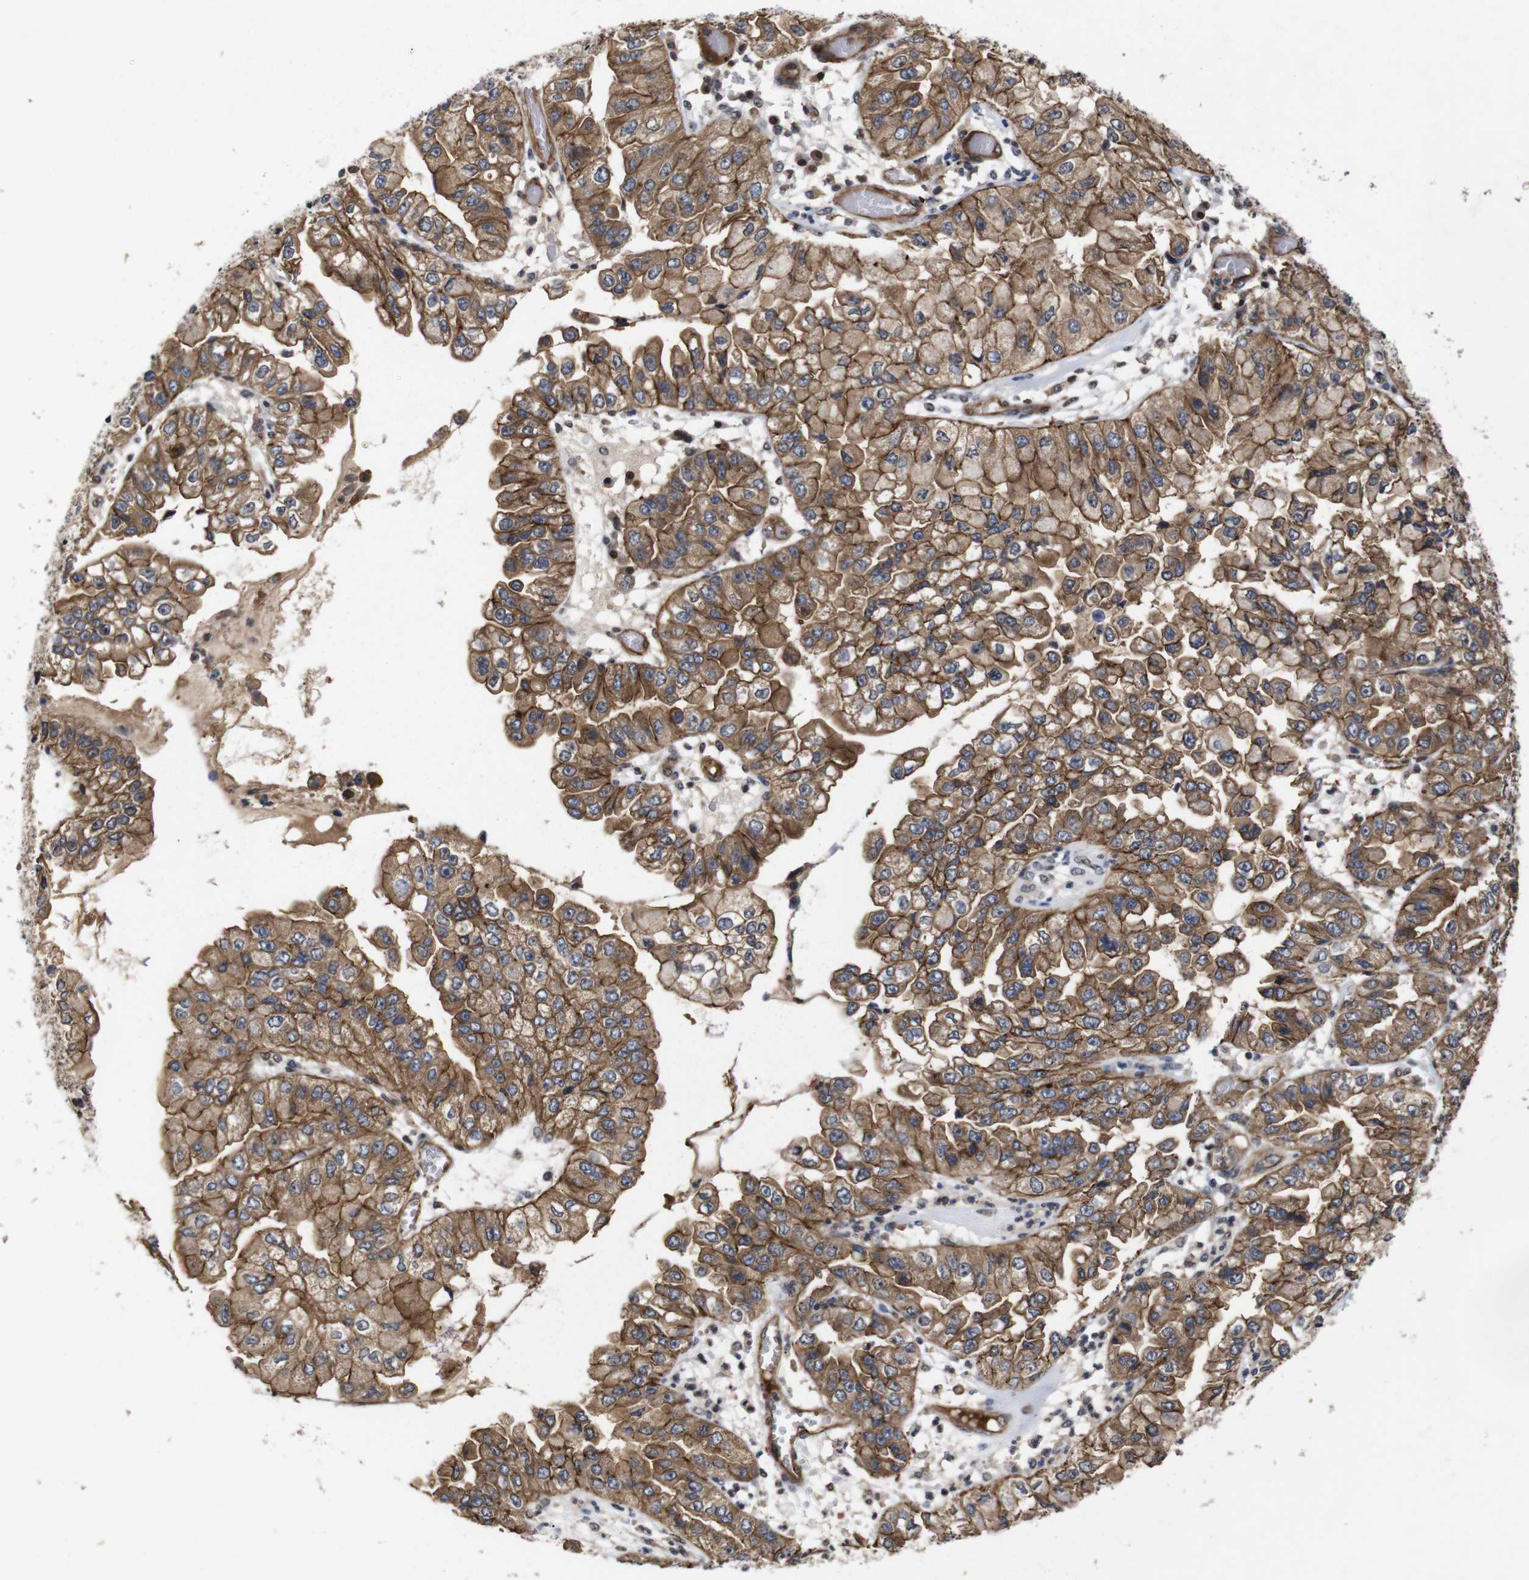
{"staining": {"intensity": "moderate", "quantity": ">75%", "location": "cytoplasmic/membranous"}, "tissue": "liver cancer", "cell_type": "Tumor cells", "image_type": "cancer", "snomed": [{"axis": "morphology", "description": "Cholangiocarcinoma"}, {"axis": "topography", "description": "Liver"}], "caption": "Protein staining demonstrates moderate cytoplasmic/membranous staining in approximately >75% of tumor cells in cholangiocarcinoma (liver).", "gene": "NANOS1", "patient": {"sex": "female", "age": 79}}